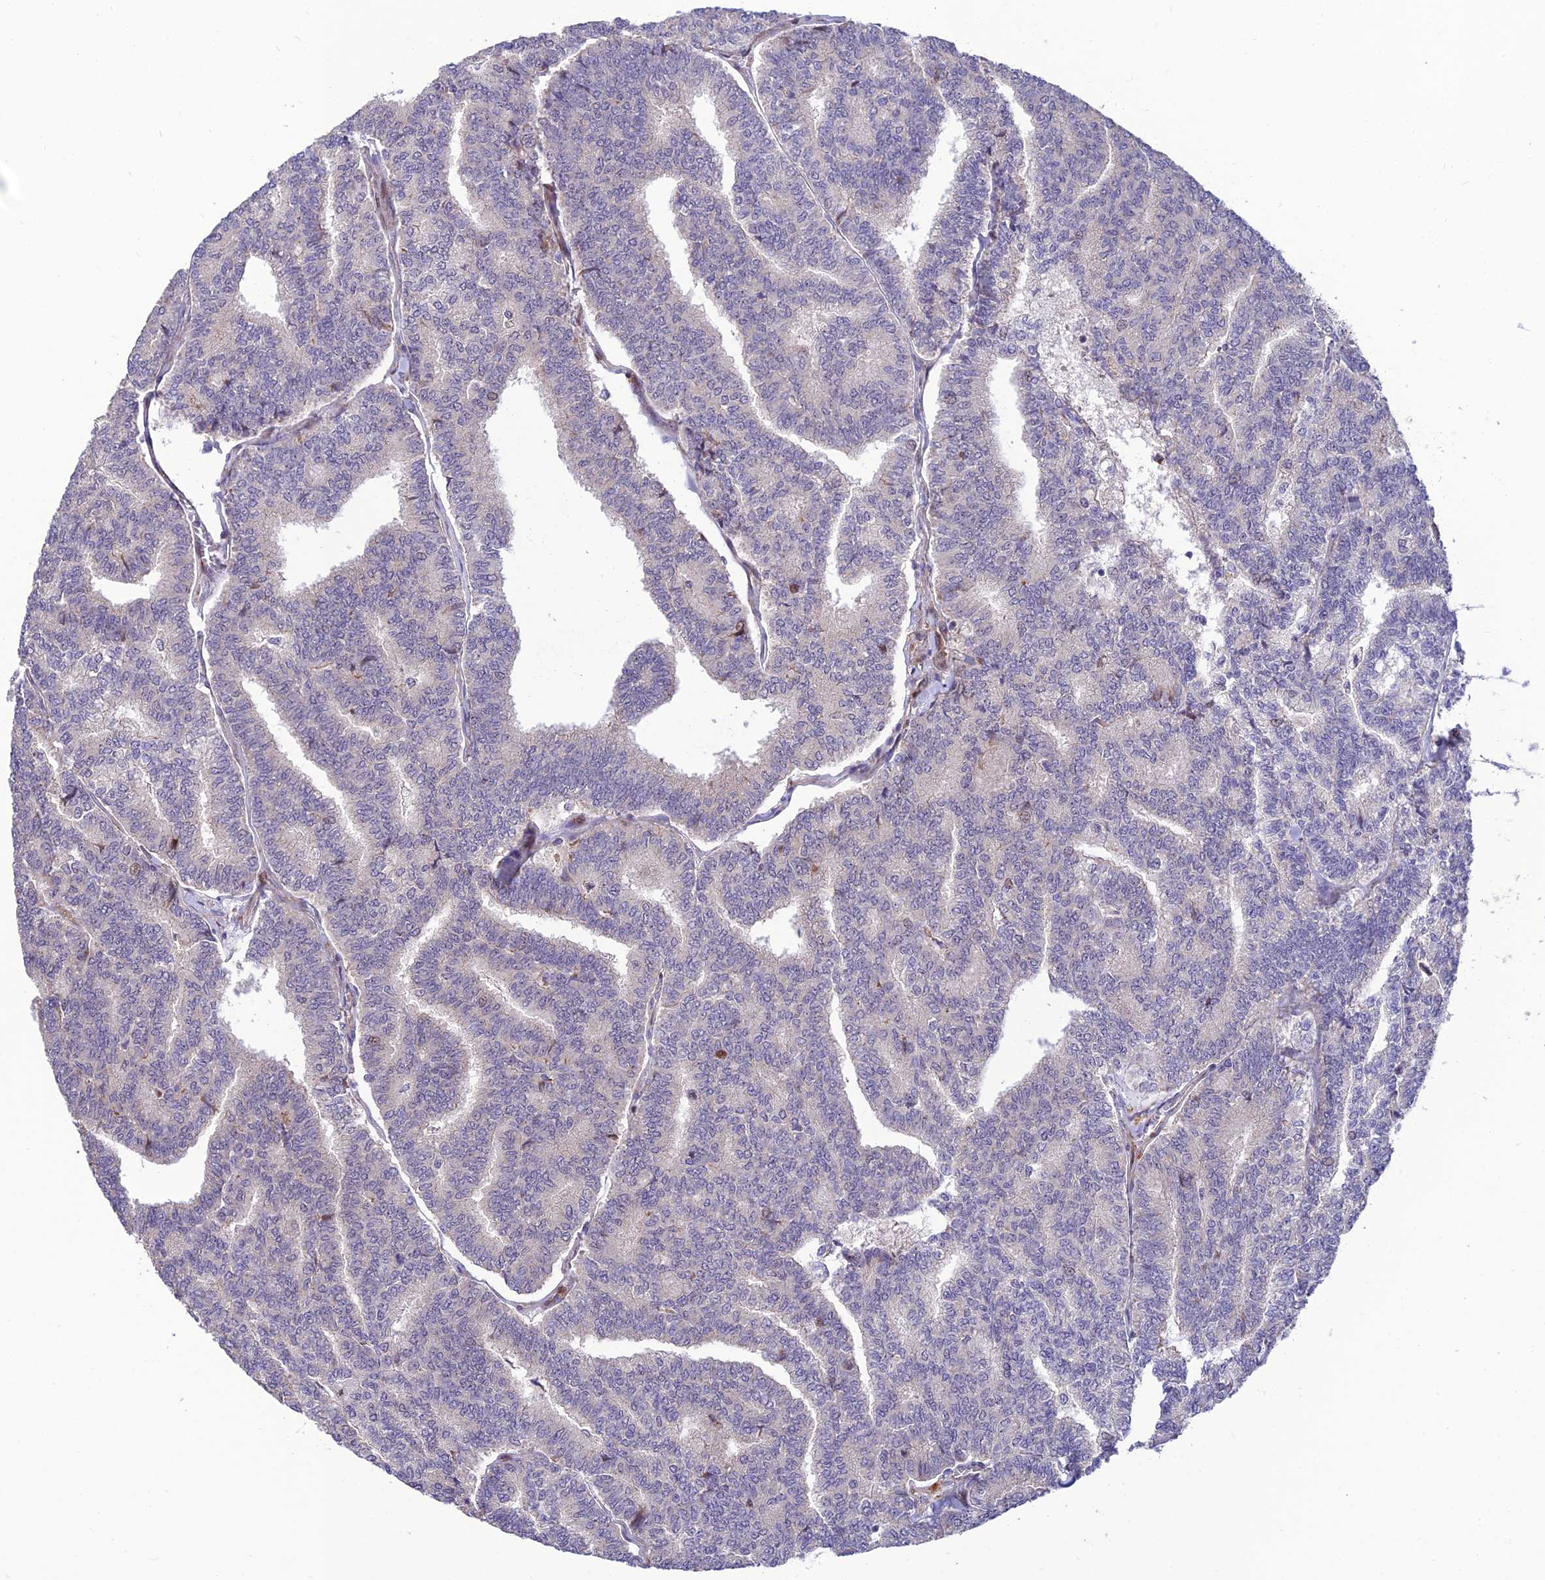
{"staining": {"intensity": "negative", "quantity": "none", "location": "none"}, "tissue": "thyroid cancer", "cell_type": "Tumor cells", "image_type": "cancer", "snomed": [{"axis": "morphology", "description": "Papillary adenocarcinoma, NOS"}, {"axis": "topography", "description": "Thyroid gland"}], "caption": "Immunohistochemistry (IHC) of thyroid cancer (papillary adenocarcinoma) exhibits no expression in tumor cells.", "gene": "KBTBD7", "patient": {"sex": "female", "age": 35}}